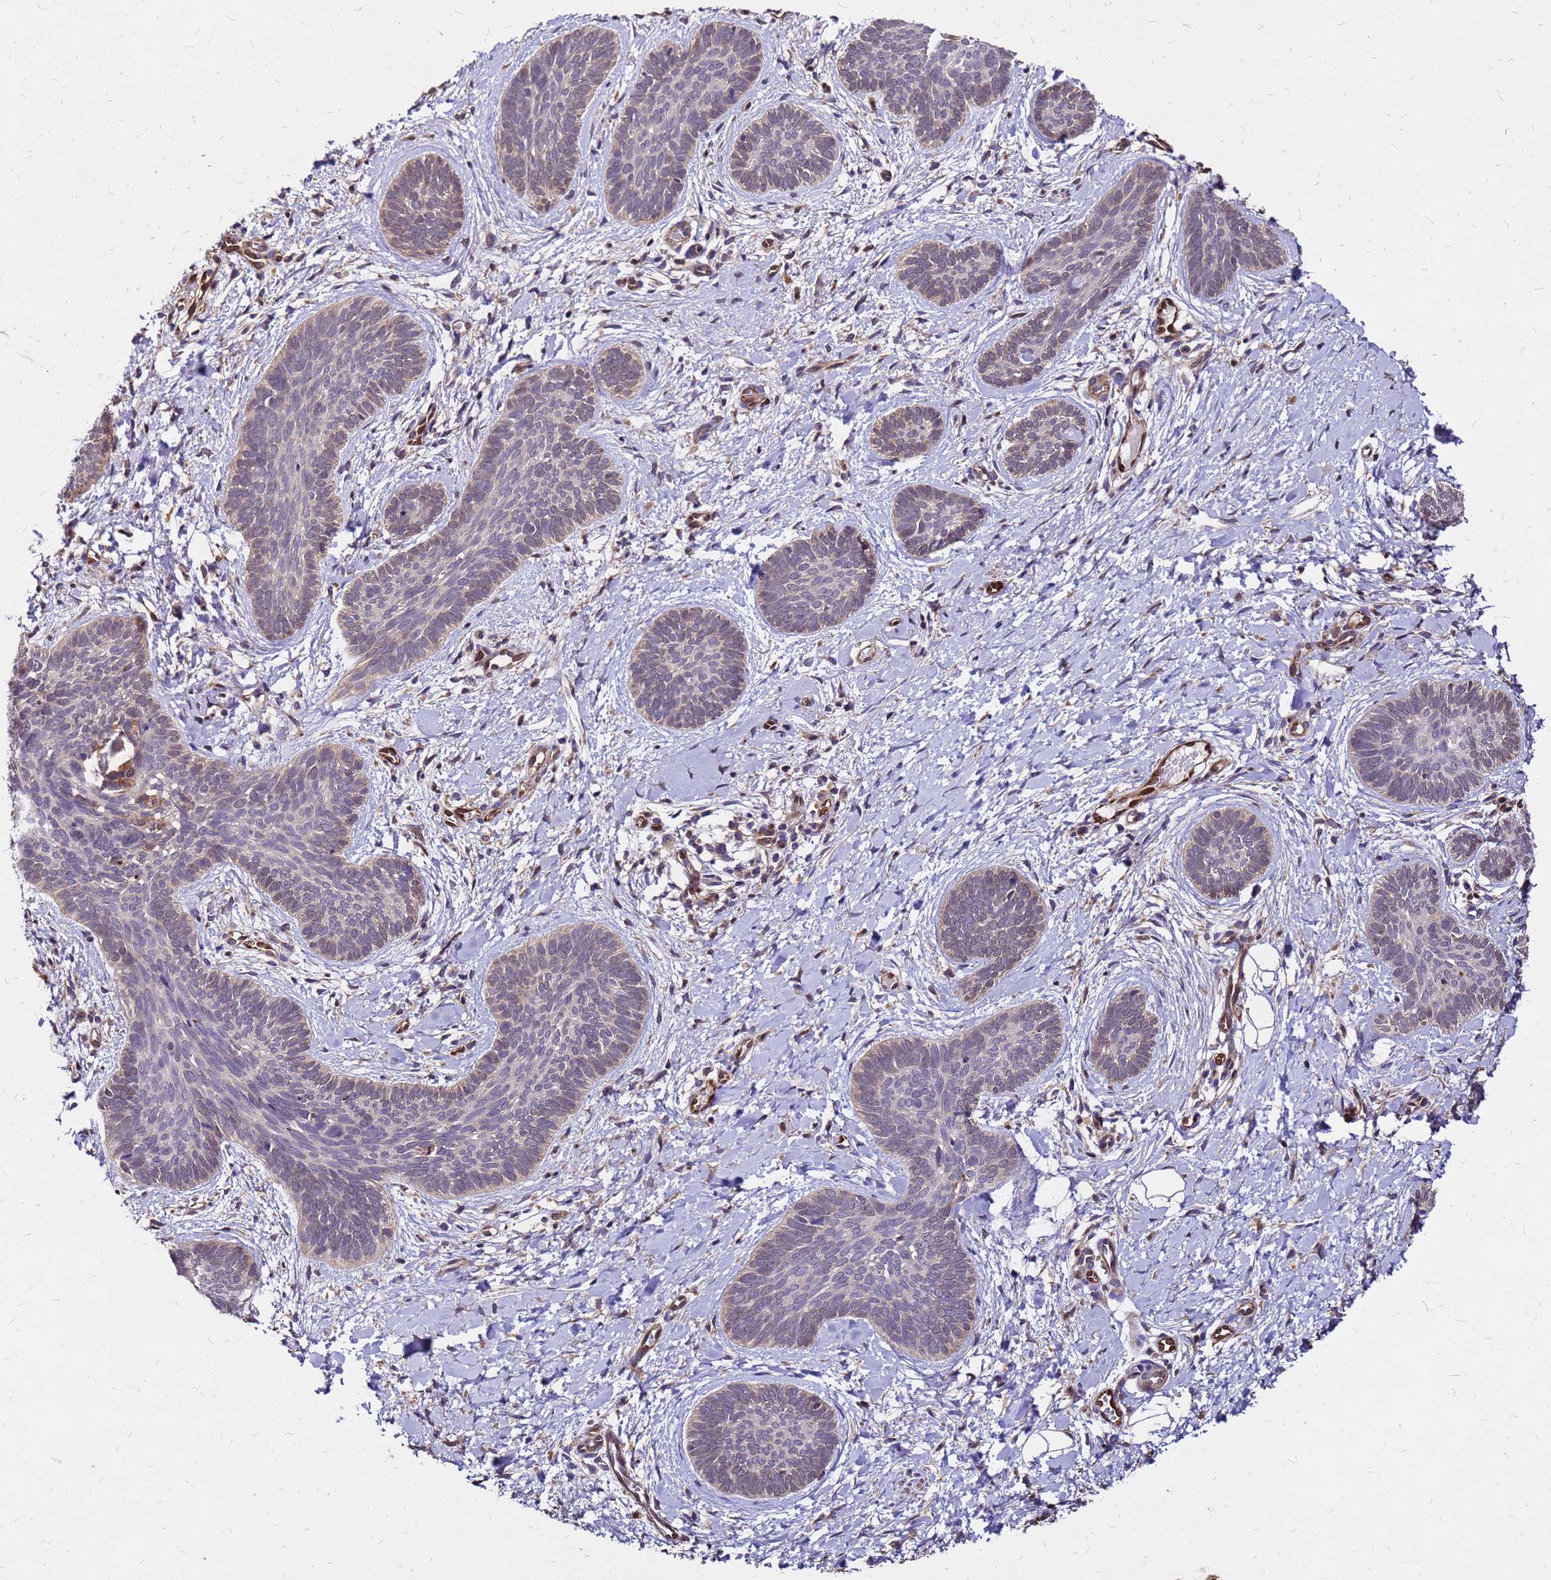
{"staining": {"intensity": "weak", "quantity": "25%-75%", "location": "cytoplasmic/membranous"}, "tissue": "skin cancer", "cell_type": "Tumor cells", "image_type": "cancer", "snomed": [{"axis": "morphology", "description": "Basal cell carcinoma"}, {"axis": "topography", "description": "Skin"}], "caption": "Weak cytoplasmic/membranous protein staining is identified in about 25%-75% of tumor cells in skin cancer (basal cell carcinoma).", "gene": "DUSP23", "patient": {"sex": "female", "age": 81}}